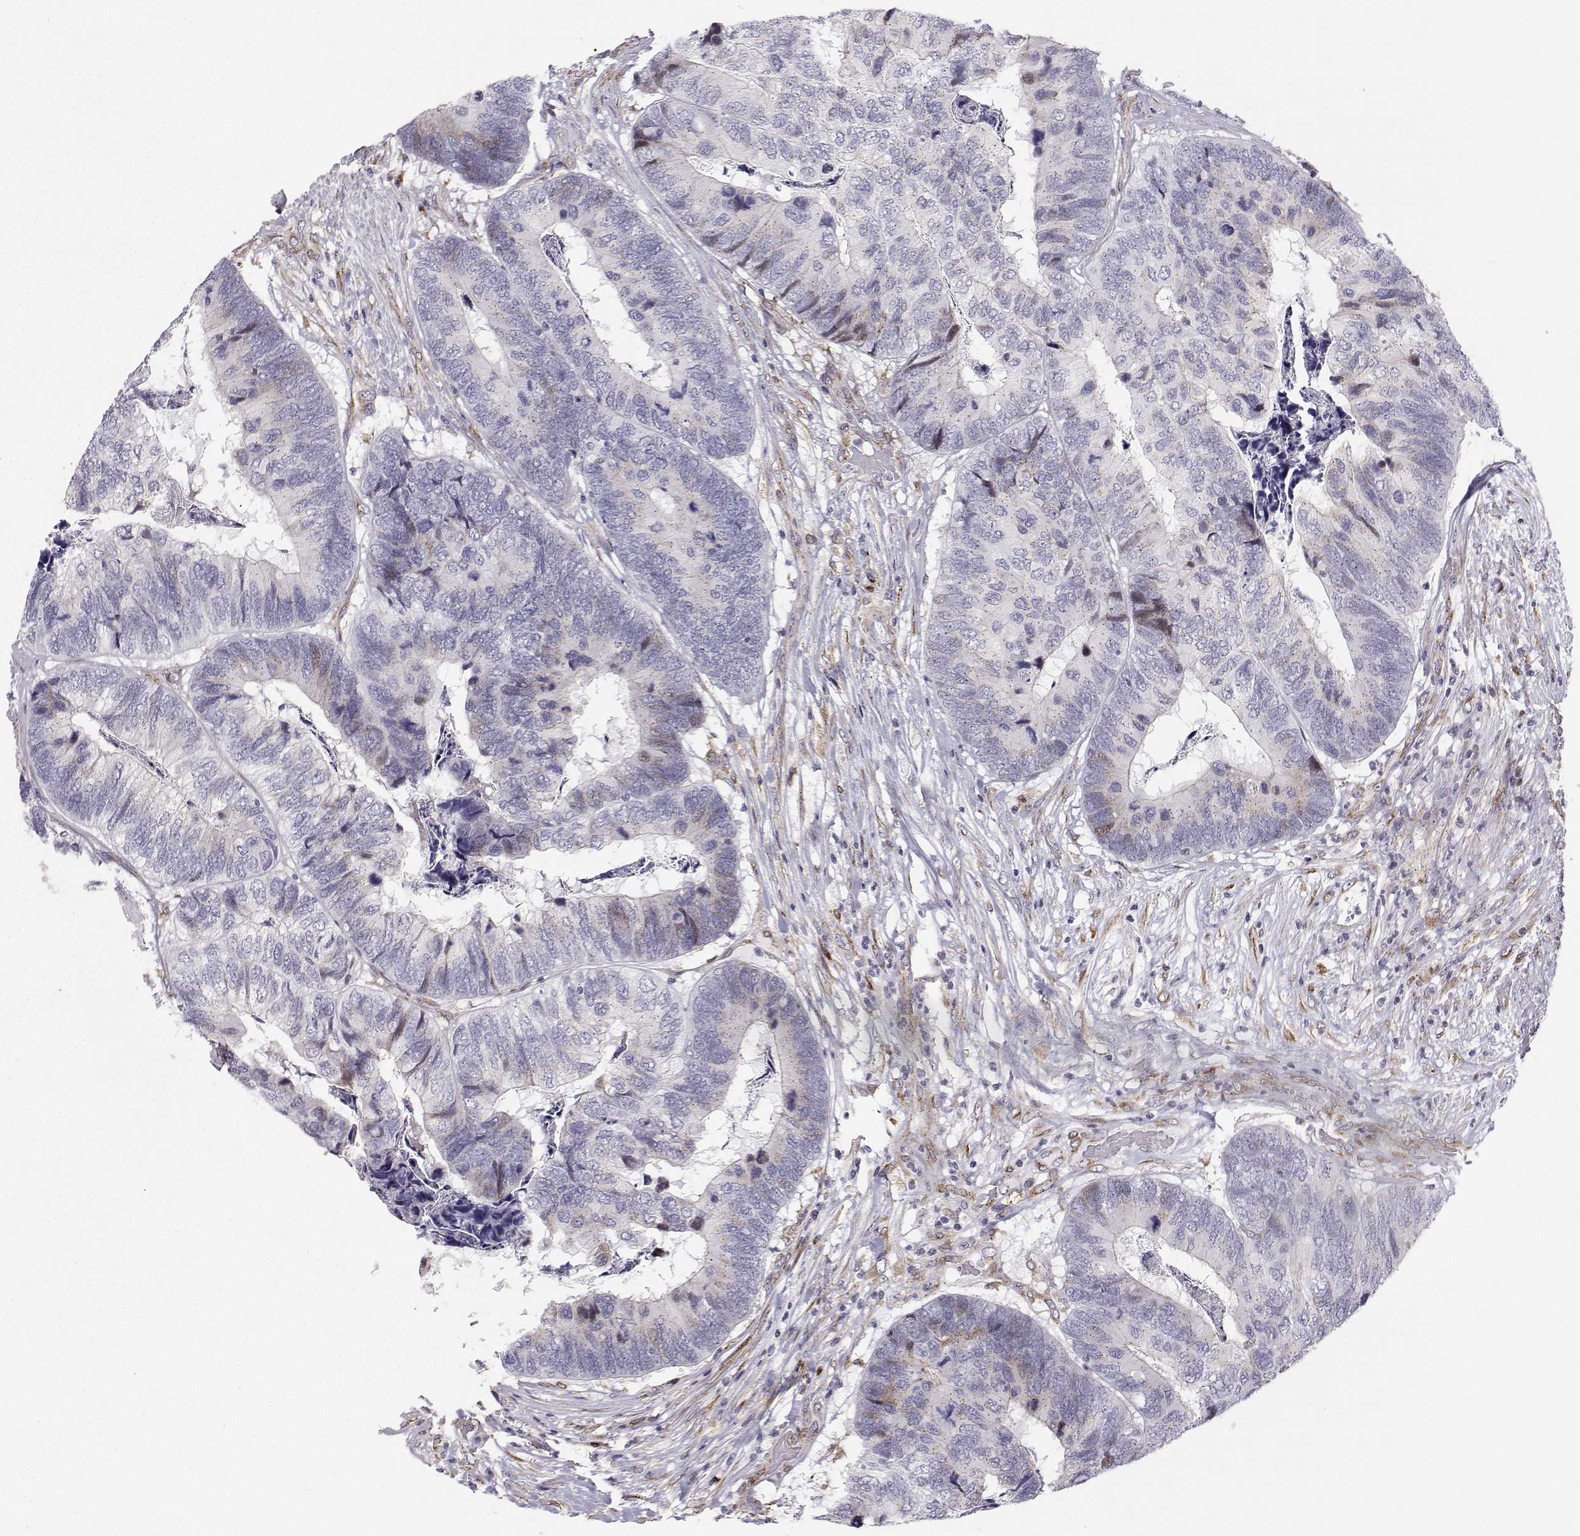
{"staining": {"intensity": "negative", "quantity": "none", "location": "none"}, "tissue": "colorectal cancer", "cell_type": "Tumor cells", "image_type": "cancer", "snomed": [{"axis": "morphology", "description": "Adenocarcinoma, NOS"}, {"axis": "topography", "description": "Colon"}], "caption": "Human adenocarcinoma (colorectal) stained for a protein using IHC shows no staining in tumor cells.", "gene": "STARD13", "patient": {"sex": "female", "age": 67}}